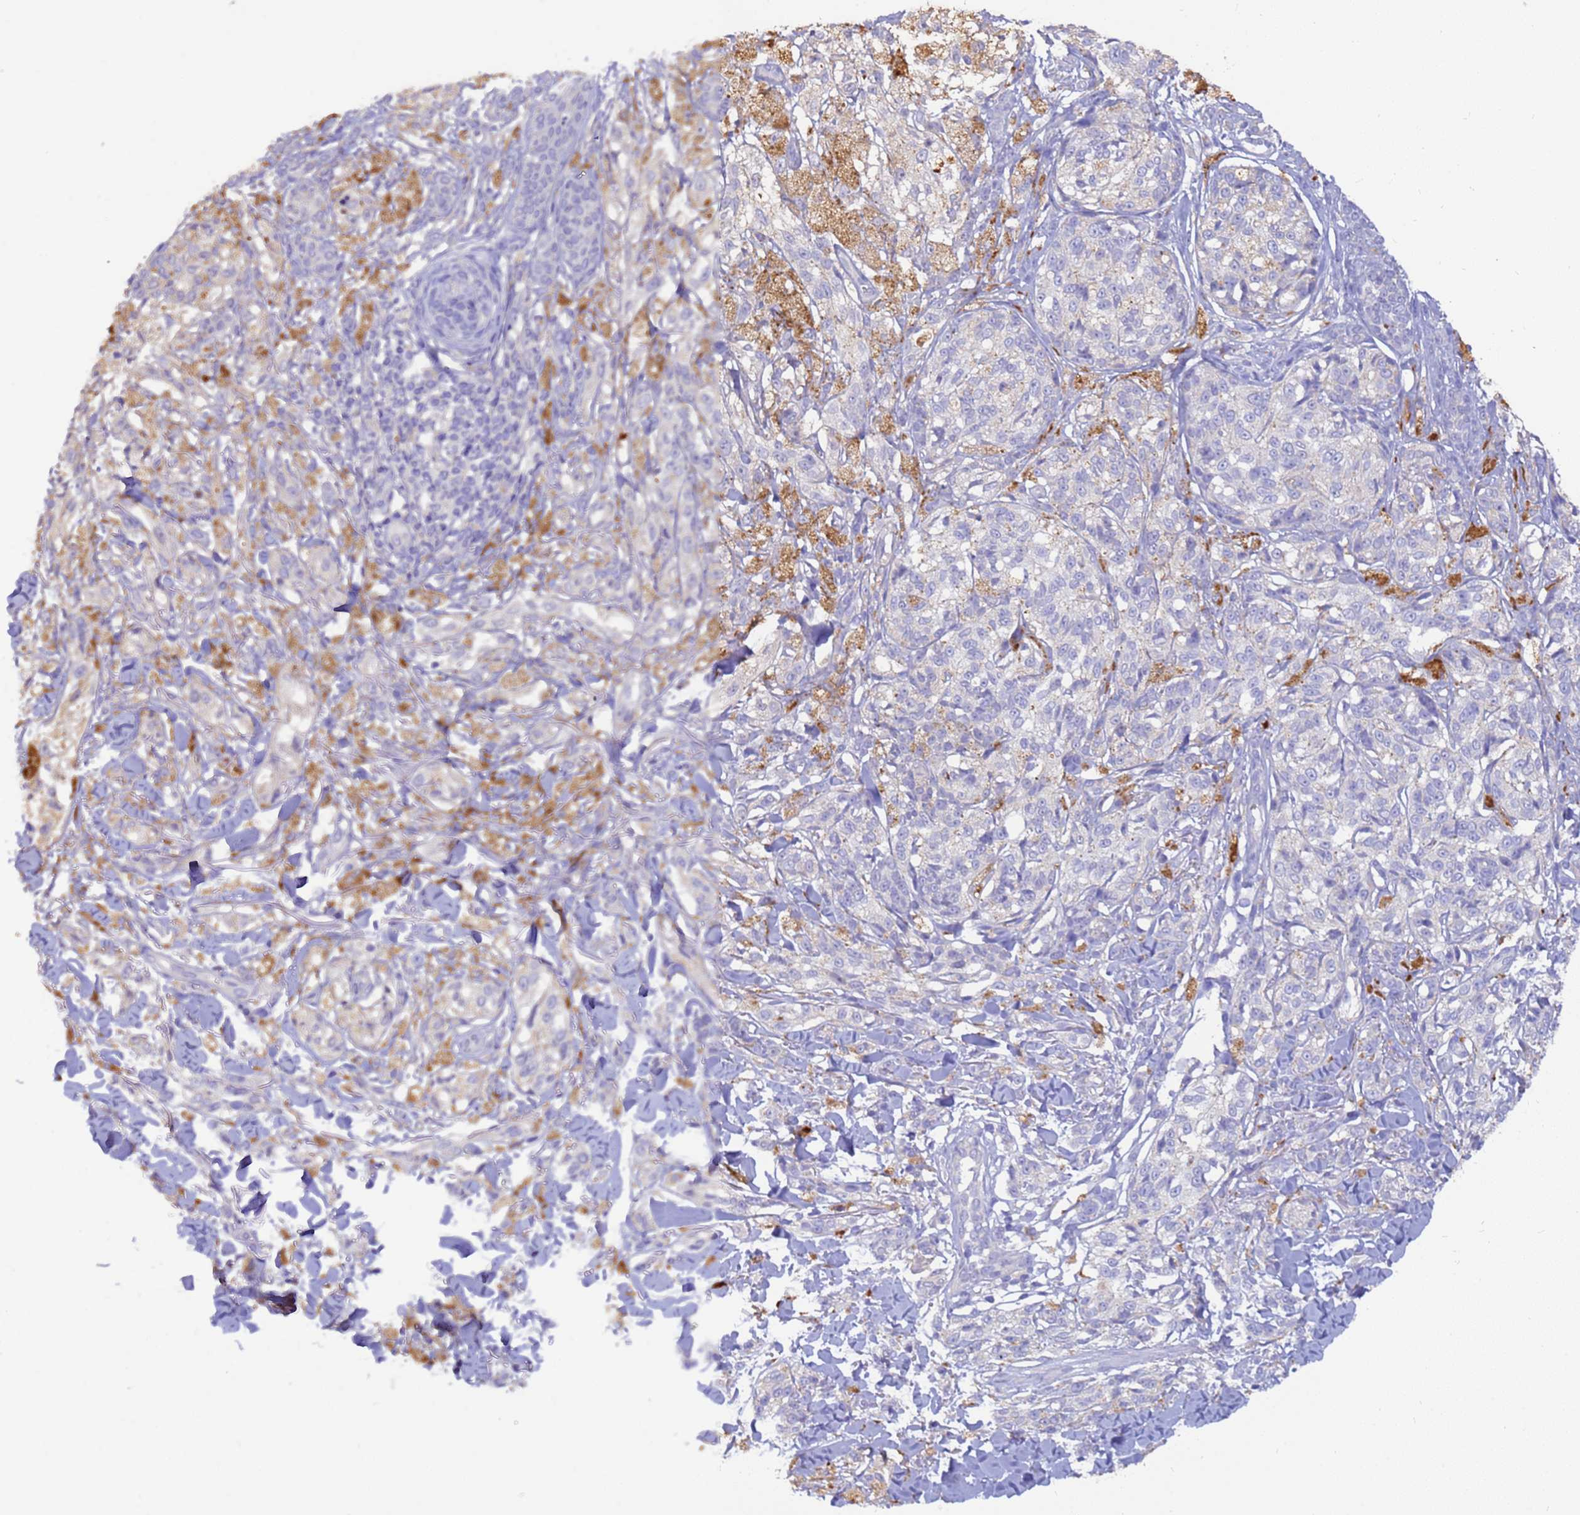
{"staining": {"intensity": "negative", "quantity": "none", "location": "none"}, "tissue": "melanoma", "cell_type": "Tumor cells", "image_type": "cancer", "snomed": [{"axis": "morphology", "description": "Malignant melanoma, NOS"}, {"axis": "topography", "description": "Skin of upper extremity"}], "caption": "IHC of human melanoma demonstrates no expression in tumor cells. (DAB immunohistochemistry (IHC), high magnification).", "gene": "SRL", "patient": {"sex": "male", "age": 40}}